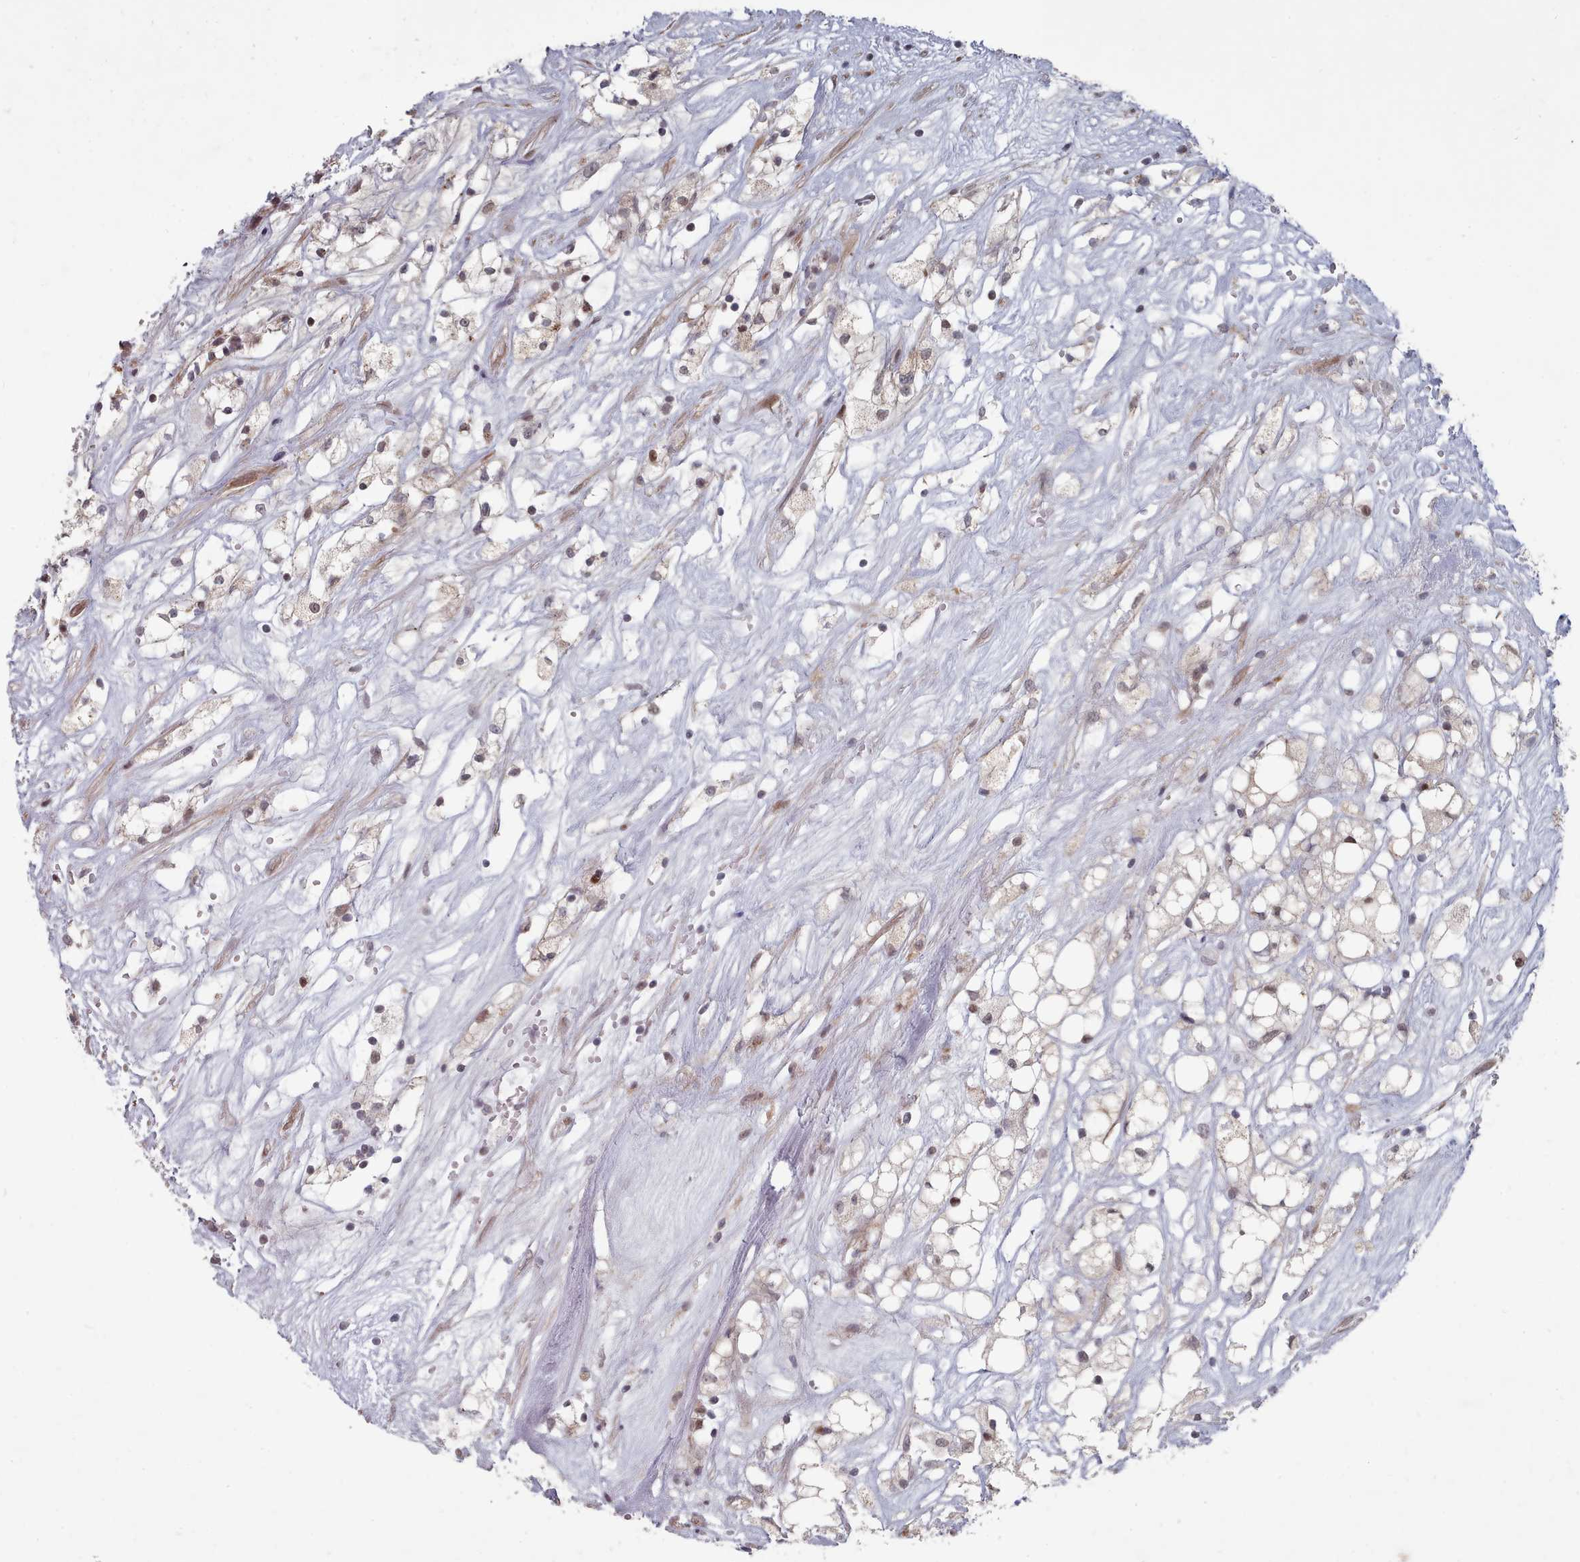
{"staining": {"intensity": "negative", "quantity": "none", "location": "none"}, "tissue": "renal cancer", "cell_type": "Tumor cells", "image_type": "cancer", "snomed": [{"axis": "morphology", "description": "Adenocarcinoma, NOS"}, {"axis": "topography", "description": "Kidney"}], "caption": "This is a histopathology image of immunohistochemistry staining of renal cancer, which shows no staining in tumor cells.", "gene": "CPSF4", "patient": {"sex": "male", "age": 59}}